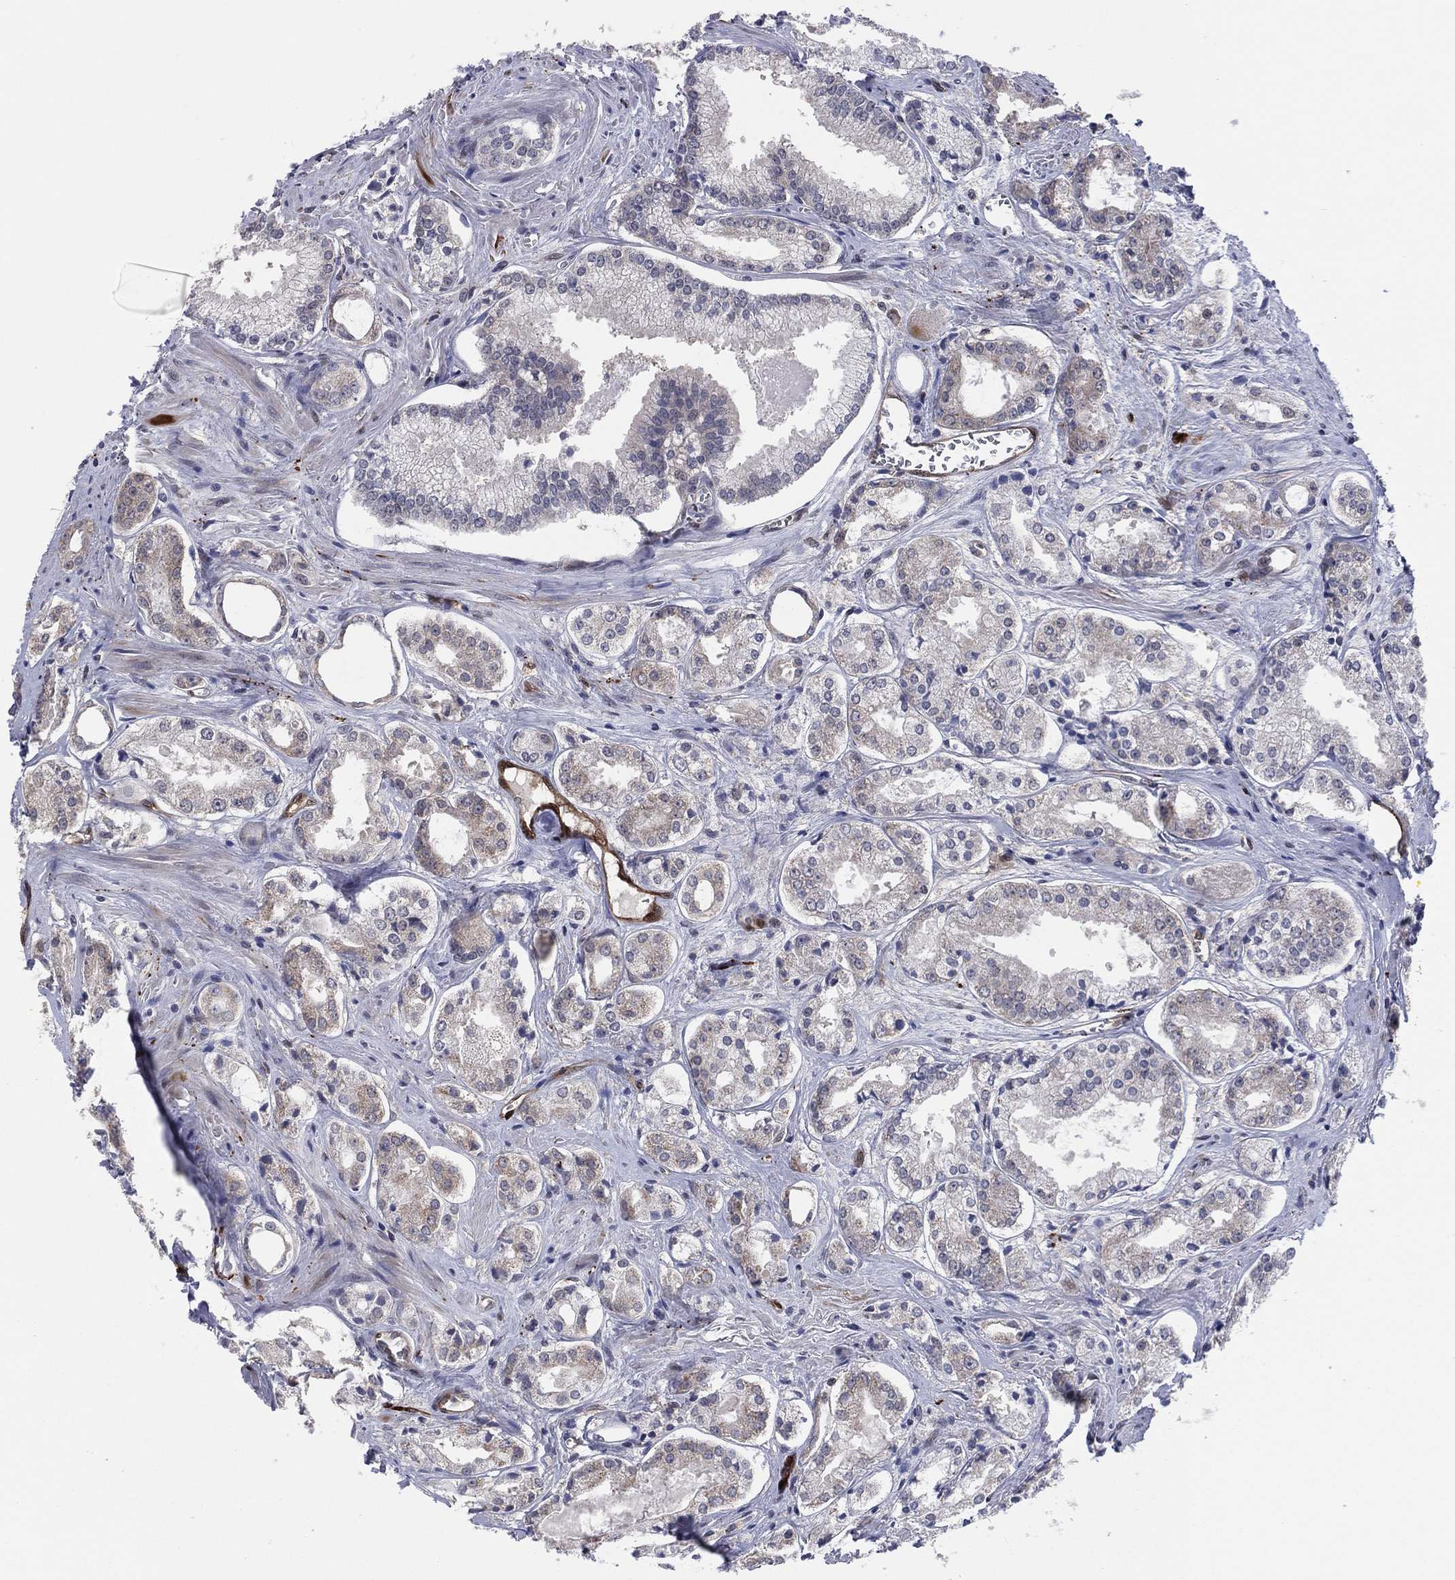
{"staining": {"intensity": "negative", "quantity": "none", "location": "none"}, "tissue": "prostate cancer", "cell_type": "Tumor cells", "image_type": "cancer", "snomed": [{"axis": "morphology", "description": "Adenocarcinoma, NOS"}, {"axis": "topography", "description": "Prostate"}], "caption": "An immunohistochemistry photomicrograph of prostate cancer is shown. There is no staining in tumor cells of prostate cancer.", "gene": "SNCG", "patient": {"sex": "male", "age": 72}}